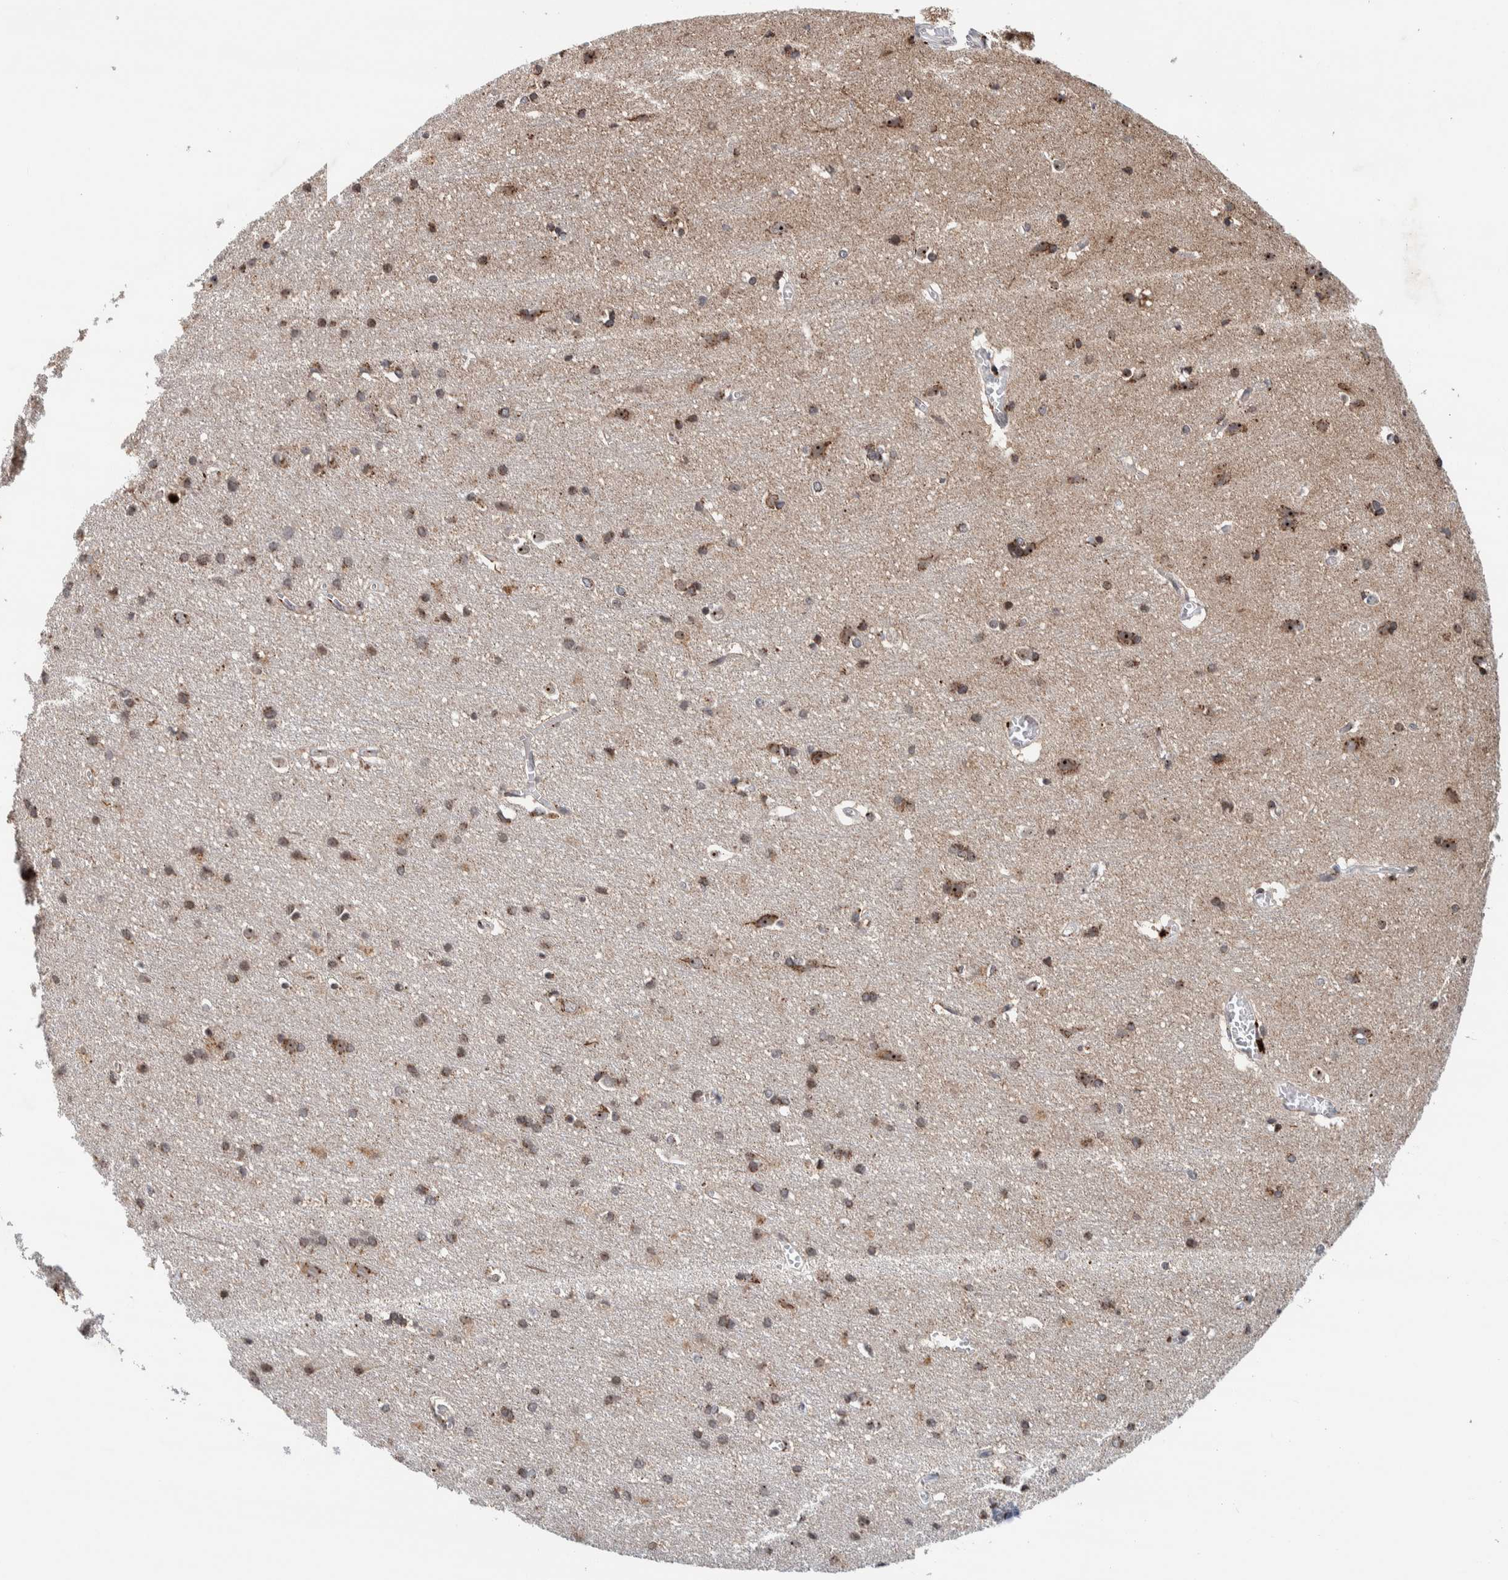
{"staining": {"intensity": "weak", "quantity": ">75%", "location": "cytoplasmic/membranous"}, "tissue": "cerebral cortex", "cell_type": "Endothelial cells", "image_type": "normal", "snomed": [{"axis": "morphology", "description": "Normal tissue, NOS"}, {"axis": "topography", "description": "Cerebral cortex"}], "caption": "DAB immunohistochemical staining of unremarkable cerebral cortex shows weak cytoplasmic/membranous protein expression in about >75% of endothelial cells.", "gene": "CCDC182", "patient": {"sex": "male", "age": 54}}